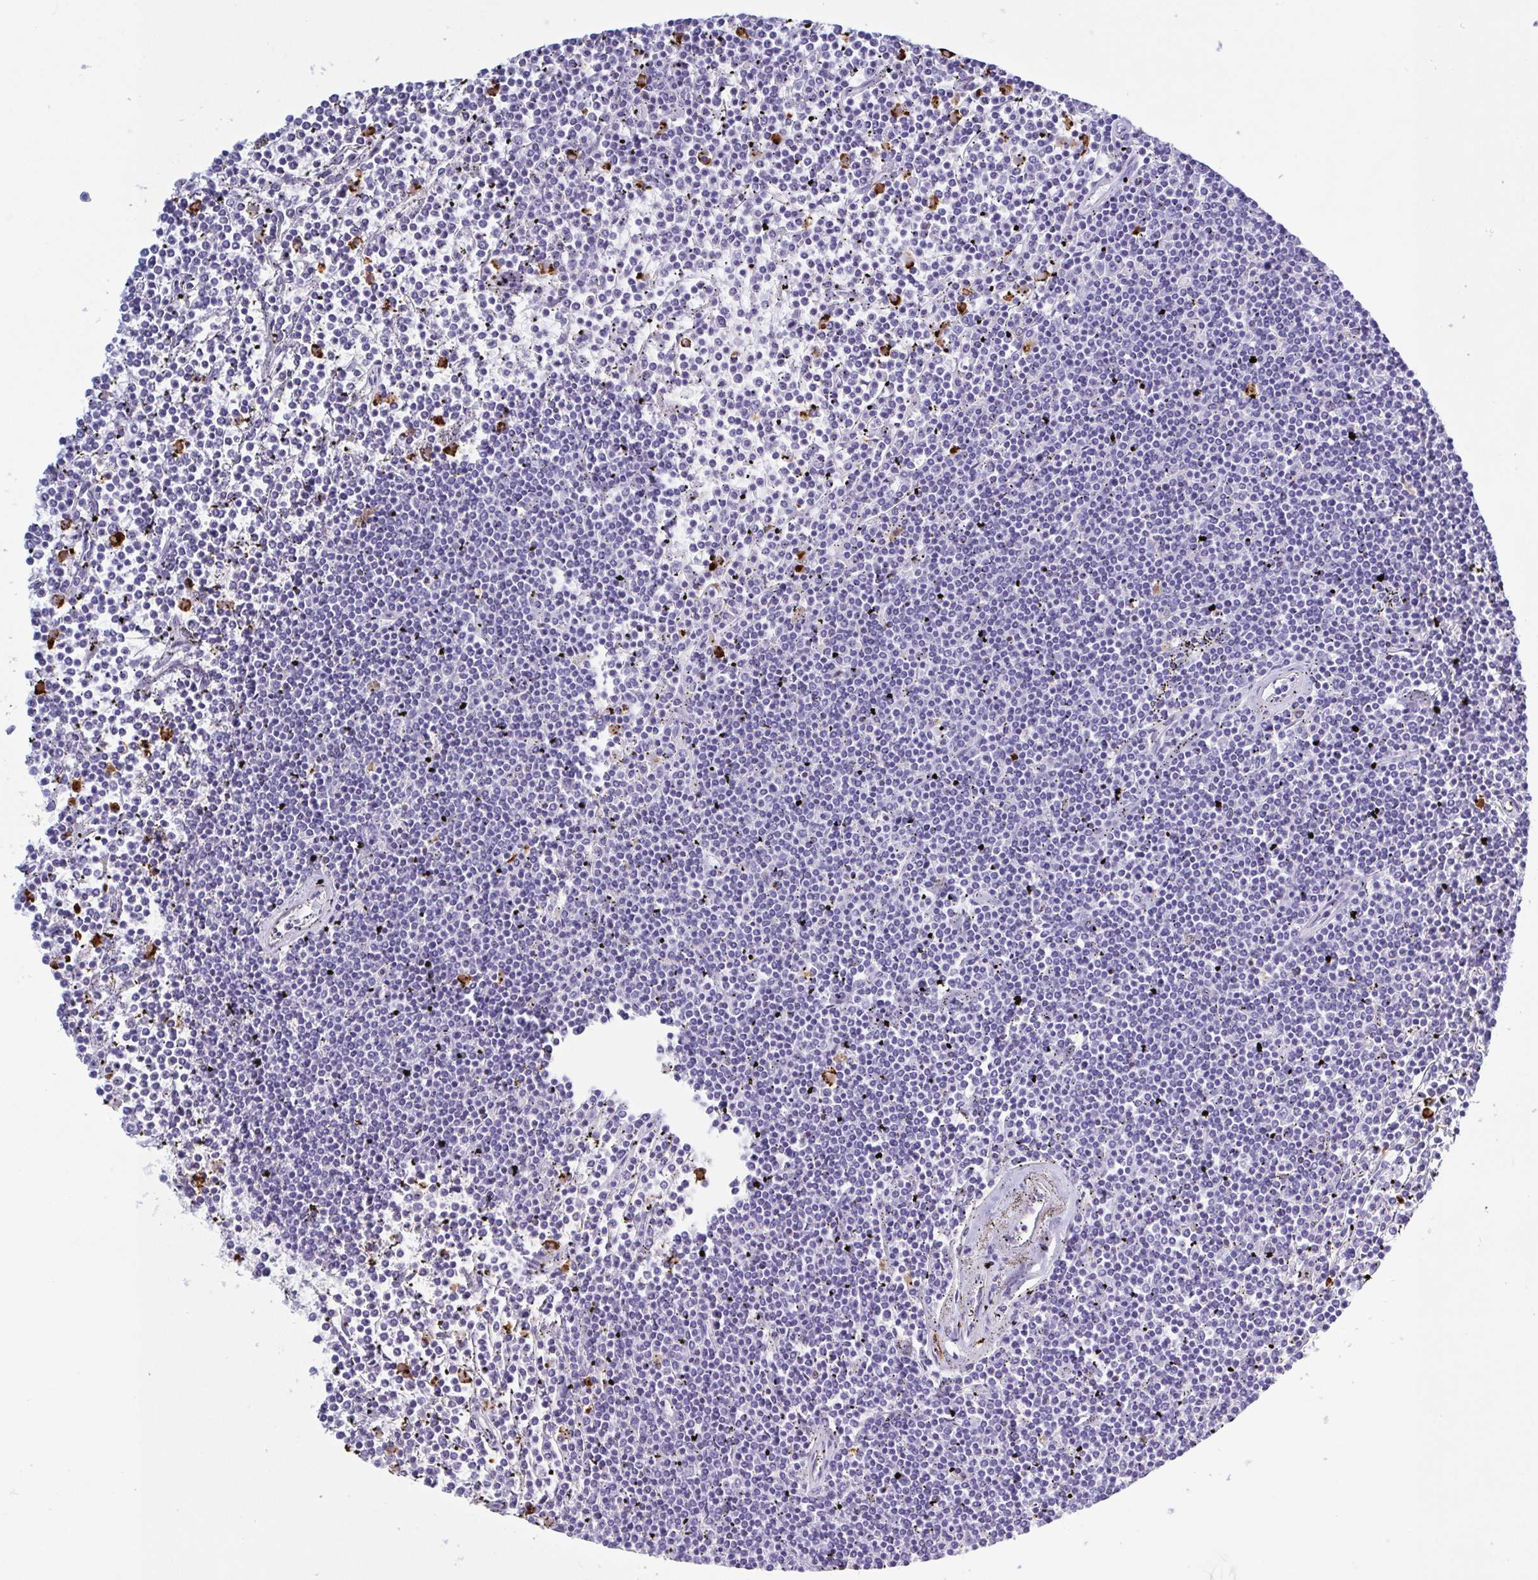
{"staining": {"intensity": "negative", "quantity": "none", "location": "none"}, "tissue": "lymphoma", "cell_type": "Tumor cells", "image_type": "cancer", "snomed": [{"axis": "morphology", "description": "Malignant lymphoma, non-Hodgkin's type, Low grade"}, {"axis": "topography", "description": "Spleen"}], "caption": "Immunohistochemical staining of malignant lymphoma, non-Hodgkin's type (low-grade) reveals no significant expression in tumor cells. (DAB IHC with hematoxylin counter stain).", "gene": "LTF", "patient": {"sex": "female", "age": 19}}